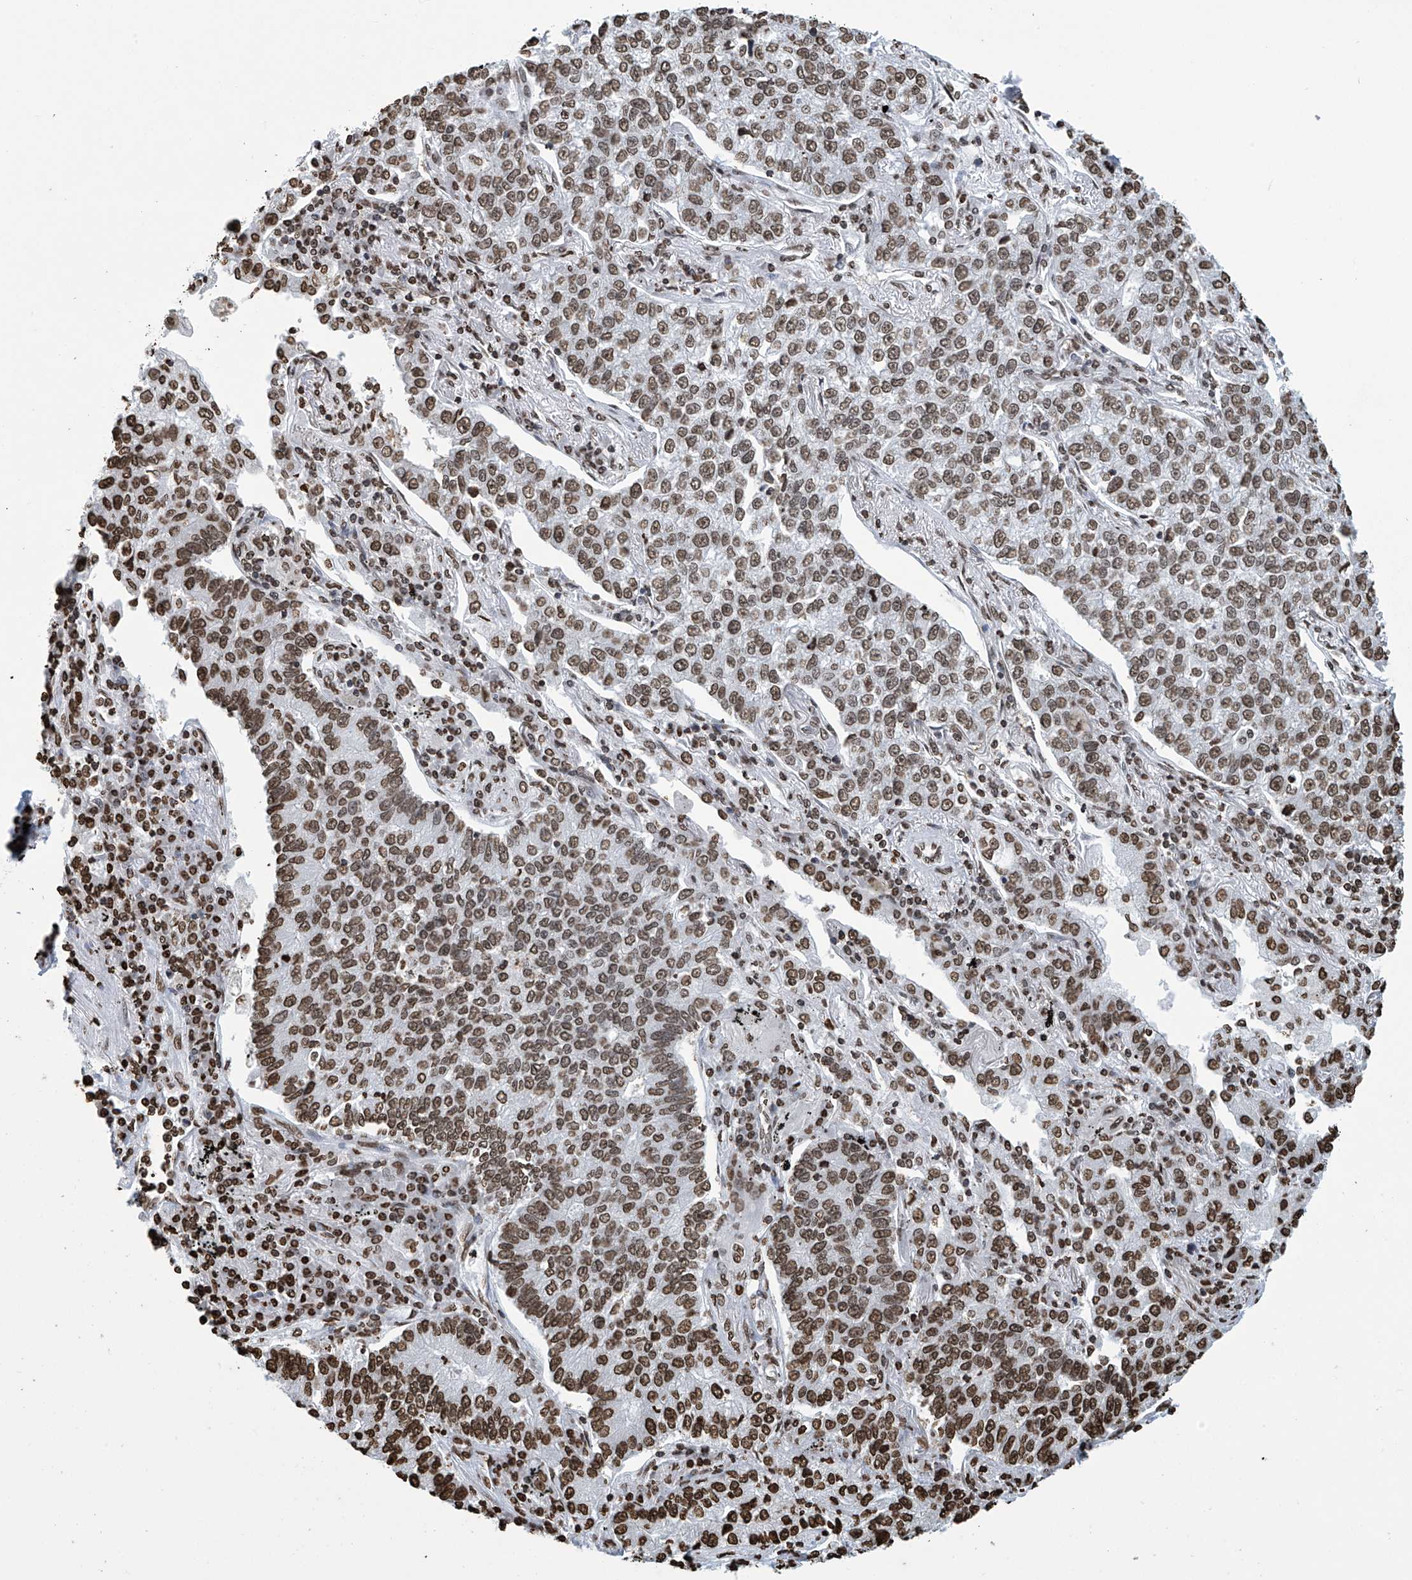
{"staining": {"intensity": "moderate", "quantity": ">75%", "location": "nuclear"}, "tissue": "lung cancer", "cell_type": "Tumor cells", "image_type": "cancer", "snomed": [{"axis": "morphology", "description": "Adenocarcinoma, NOS"}, {"axis": "topography", "description": "Lung"}], "caption": "Tumor cells exhibit medium levels of moderate nuclear expression in about >75% of cells in human adenocarcinoma (lung).", "gene": "DPPA2", "patient": {"sex": "male", "age": 49}}